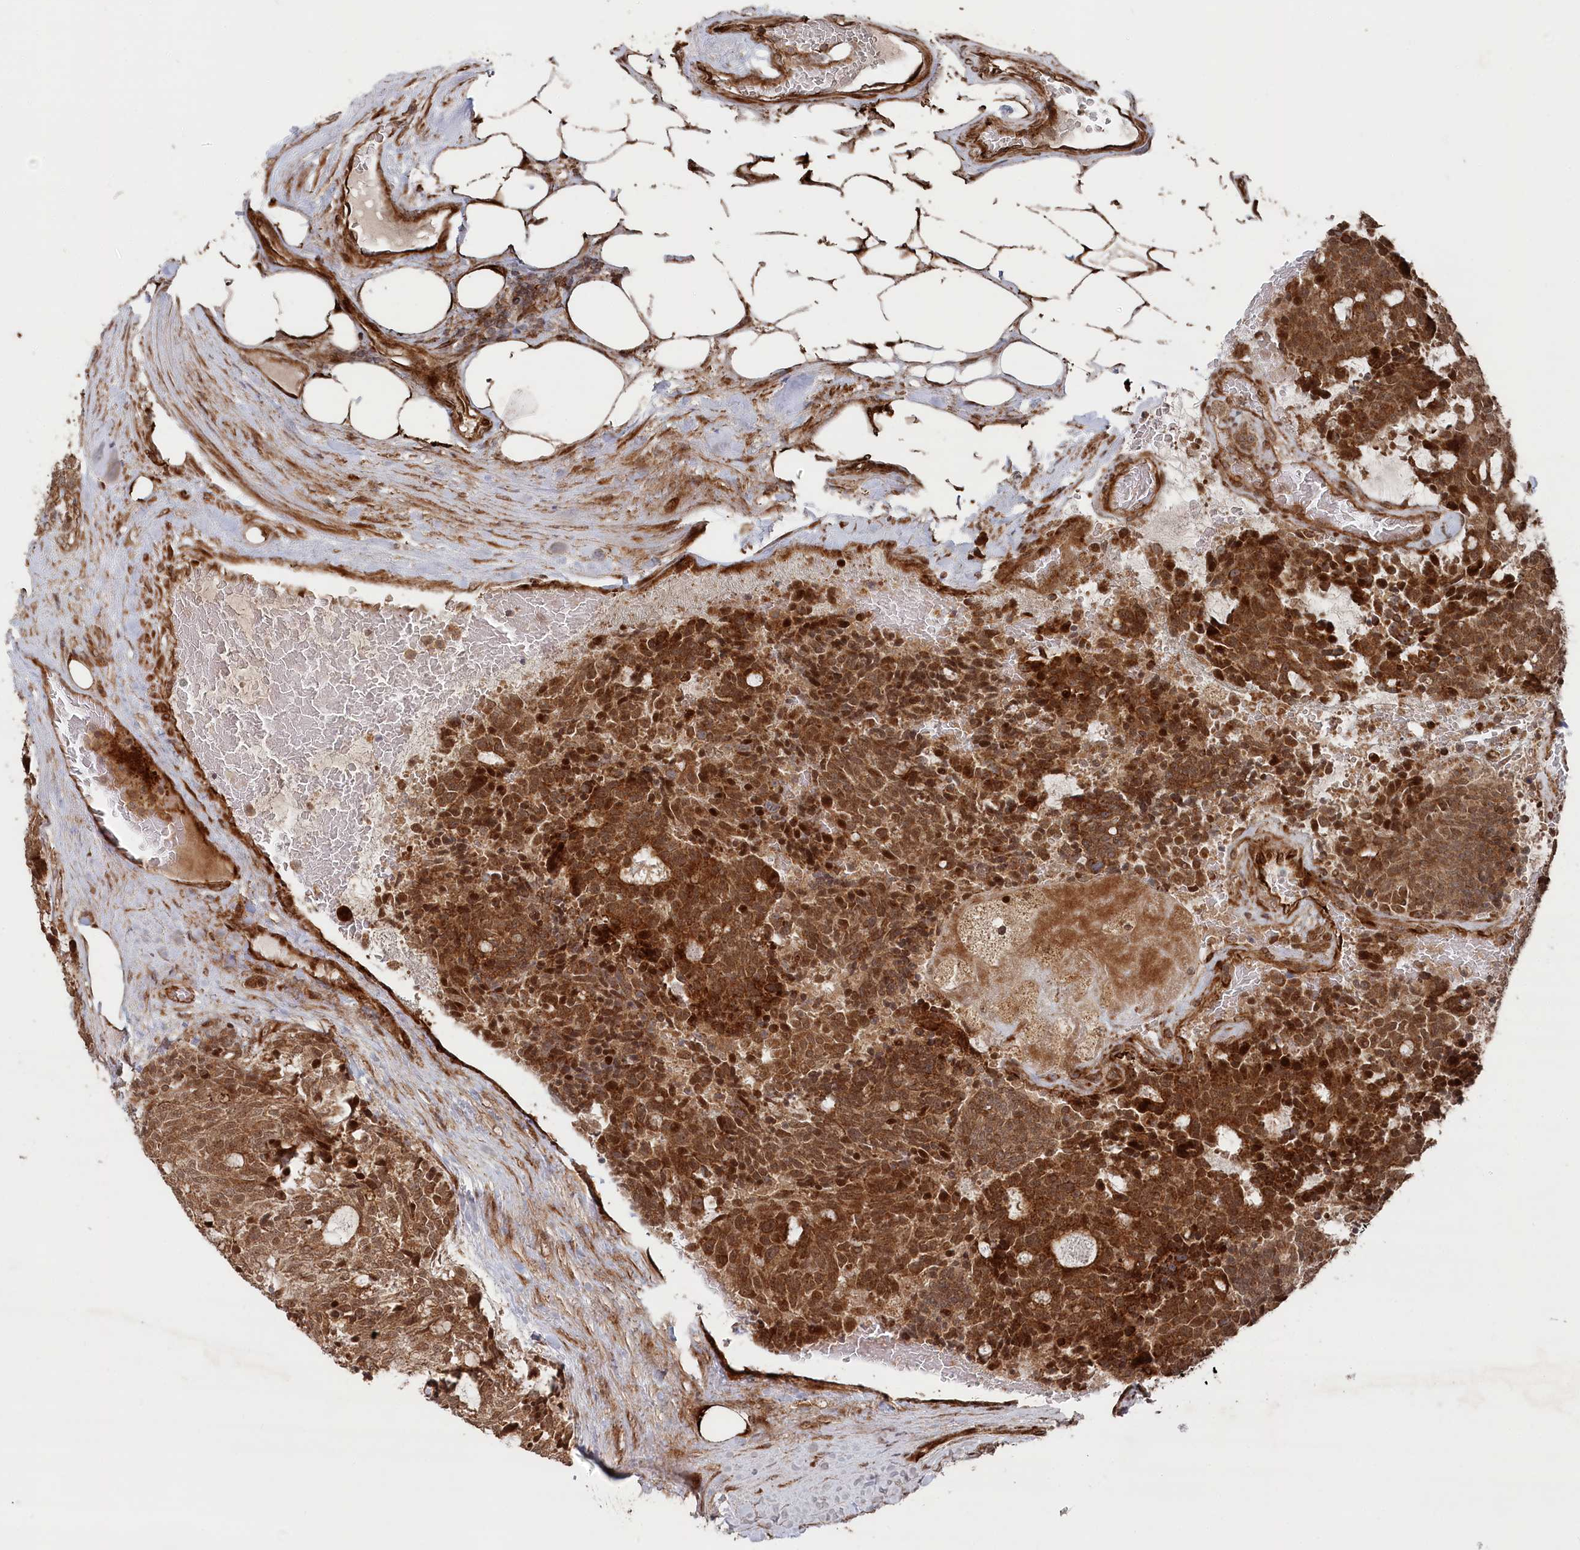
{"staining": {"intensity": "strong", "quantity": ">75%", "location": "cytoplasmic/membranous,nuclear"}, "tissue": "carcinoid", "cell_type": "Tumor cells", "image_type": "cancer", "snomed": [{"axis": "morphology", "description": "Carcinoid, malignant, NOS"}, {"axis": "topography", "description": "Pancreas"}], "caption": "This image reveals carcinoid stained with IHC to label a protein in brown. The cytoplasmic/membranous and nuclear of tumor cells show strong positivity for the protein. Nuclei are counter-stained blue.", "gene": "POLR3A", "patient": {"sex": "female", "age": 54}}